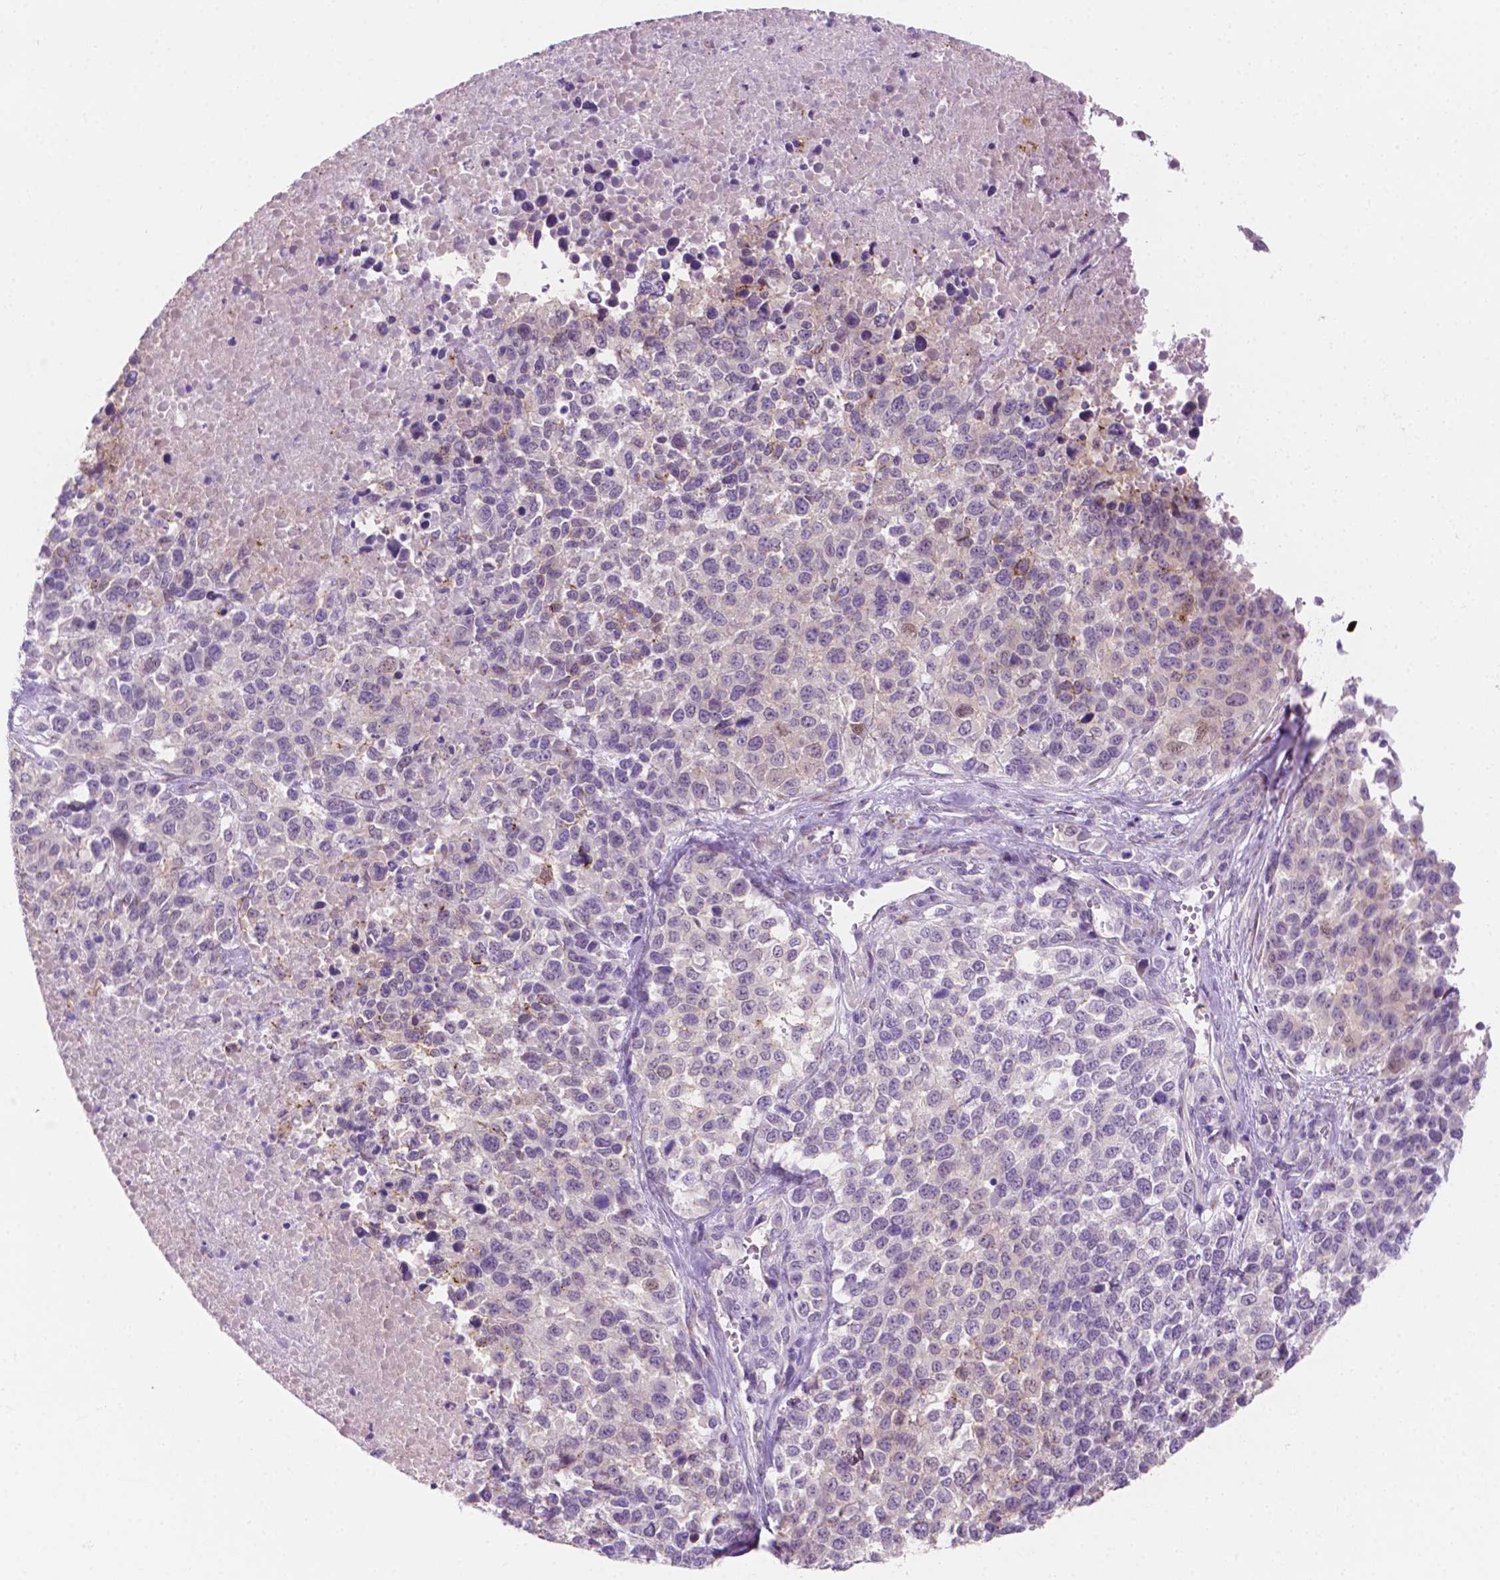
{"staining": {"intensity": "negative", "quantity": "none", "location": "none"}, "tissue": "melanoma", "cell_type": "Tumor cells", "image_type": "cancer", "snomed": [{"axis": "morphology", "description": "Malignant melanoma, Metastatic site"}, {"axis": "topography", "description": "Skin"}], "caption": "An immunohistochemistry (IHC) photomicrograph of malignant melanoma (metastatic site) is shown. There is no staining in tumor cells of malignant melanoma (metastatic site).", "gene": "EPPK1", "patient": {"sex": "male", "age": 84}}